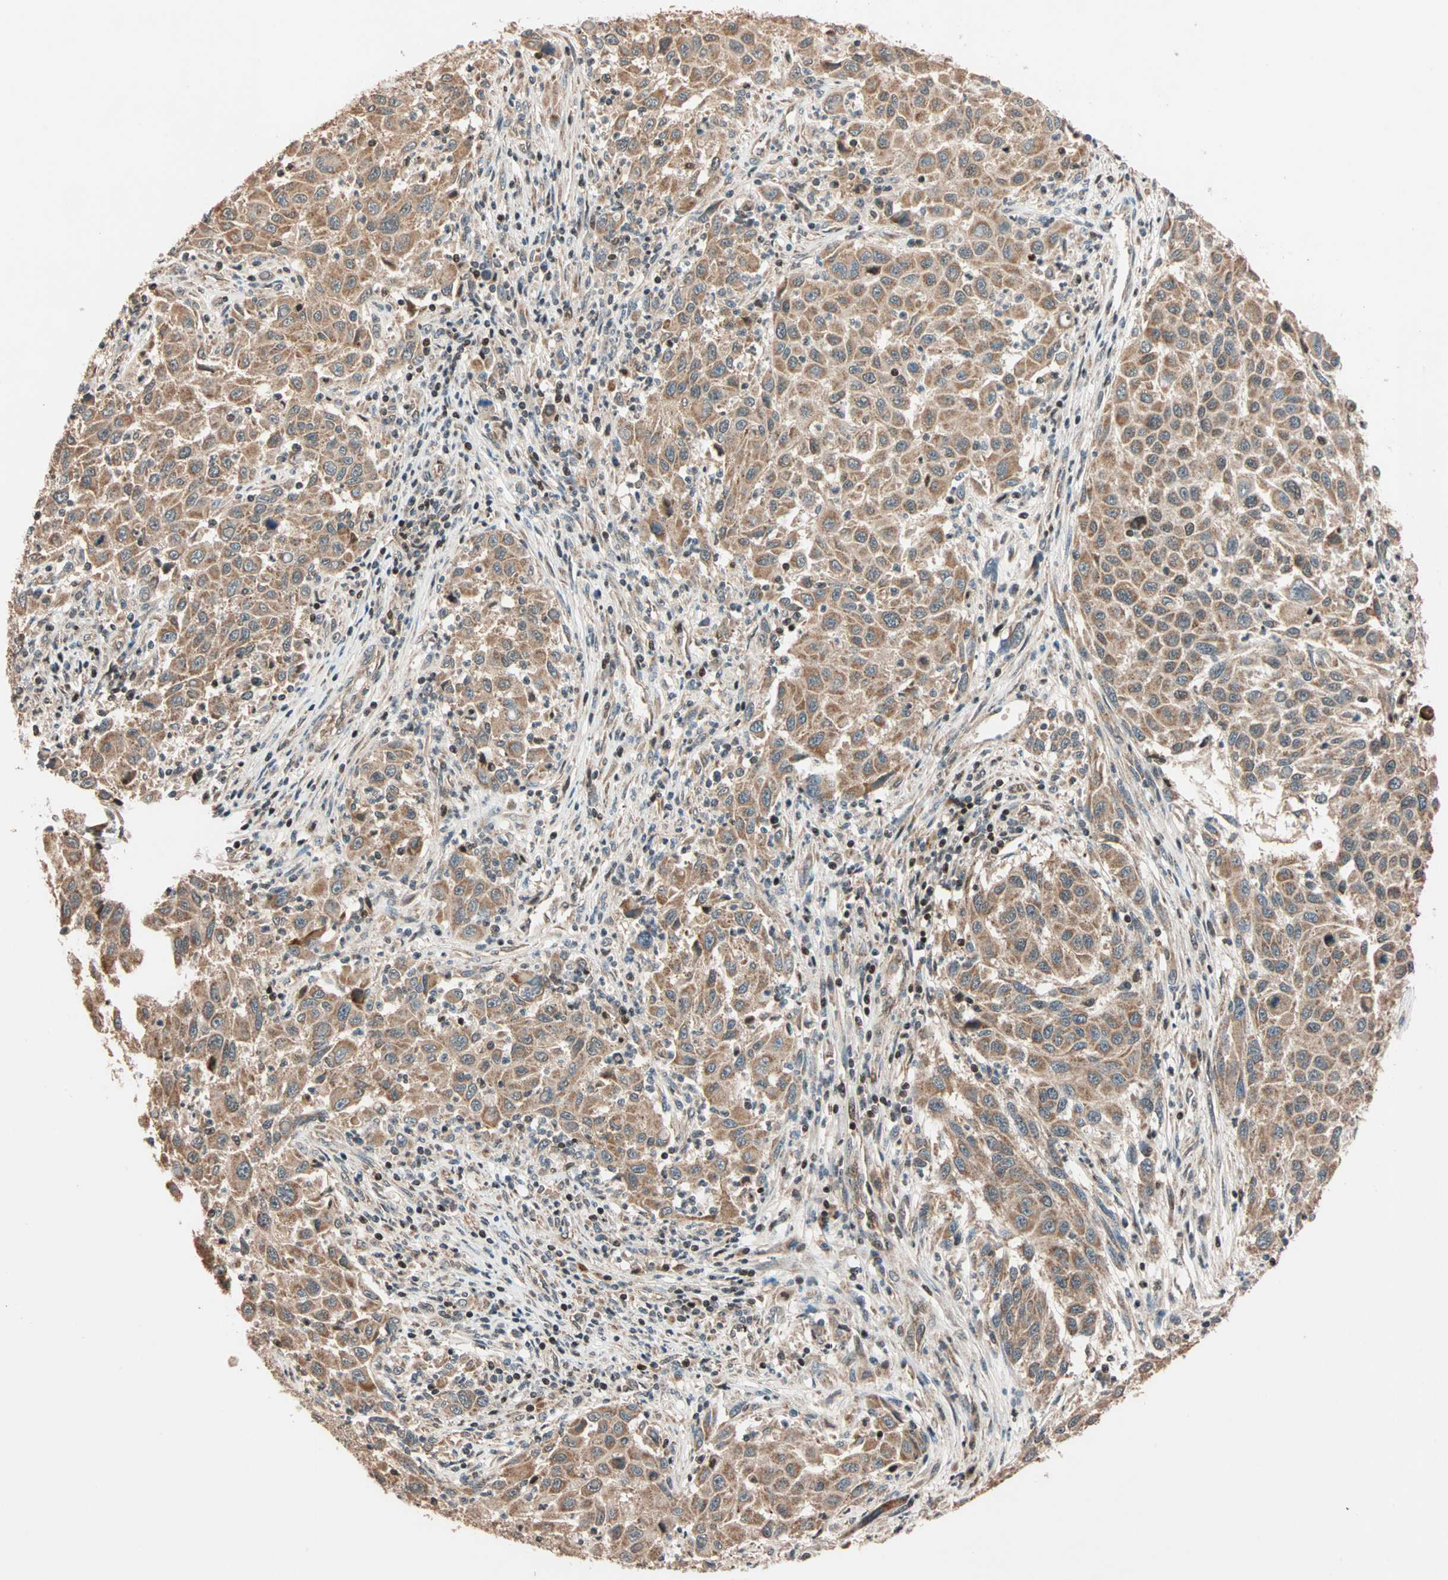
{"staining": {"intensity": "moderate", "quantity": ">75%", "location": "cytoplasmic/membranous"}, "tissue": "melanoma", "cell_type": "Tumor cells", "image_type": "cancer", "snomed": [{"axis": "morphology", "description": "Malignant melanoma, Metastatic site"}, {"axis": "topography", "description": "Lymph node"}], "caption": "This is an image of immunohistochemistry staining of malignant melanoma (metastatic site), which shows moderate positivity in the cytoplasmic/membranous of tumor cells.", "gene": "HECW1", "patient": {"sex": "male", "age": 61}}